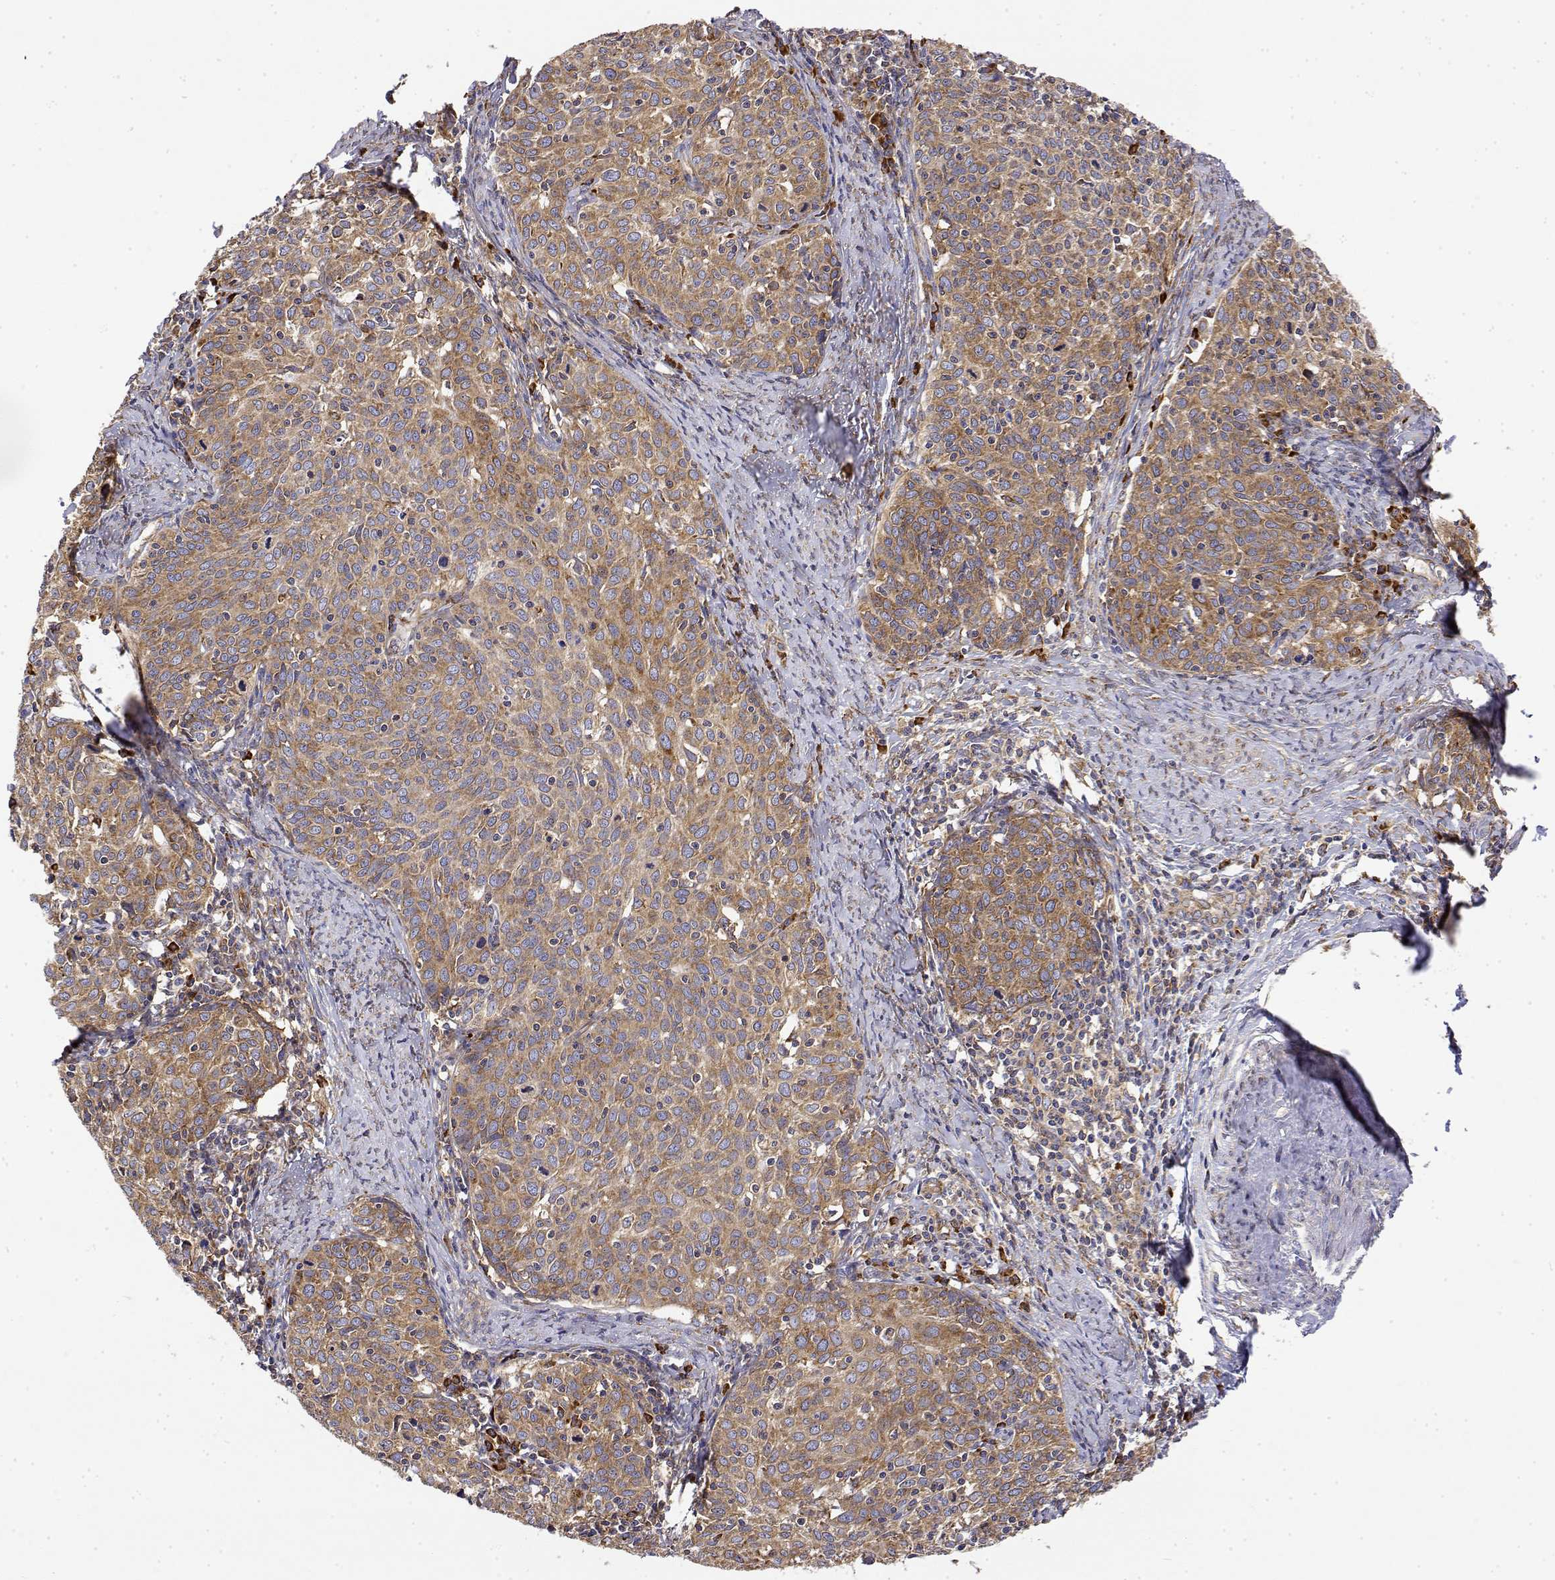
{"staining": {"intensity": "moderate", "quantity": ">75%", "location": "cytoplasmic/membranous"}, "tissue": "cervical cancer", "cell_type": "Tumor cells", "image_type": "cancer", "snomed": [{"axis": "morphology", "description": "Squamous cell carcinoma, NOS"}, {"axis": "topography", "description": "Cervix"}], "caption": "This photomicrograph demonstrates IHC staining of cervical squamous cell carcinoma, with medium moderate cytoplasmic/membranous expression in approximately >75% of tumor cells.", "gene": "EEF1G", "patient": {"sex": "female", "age": 62}}